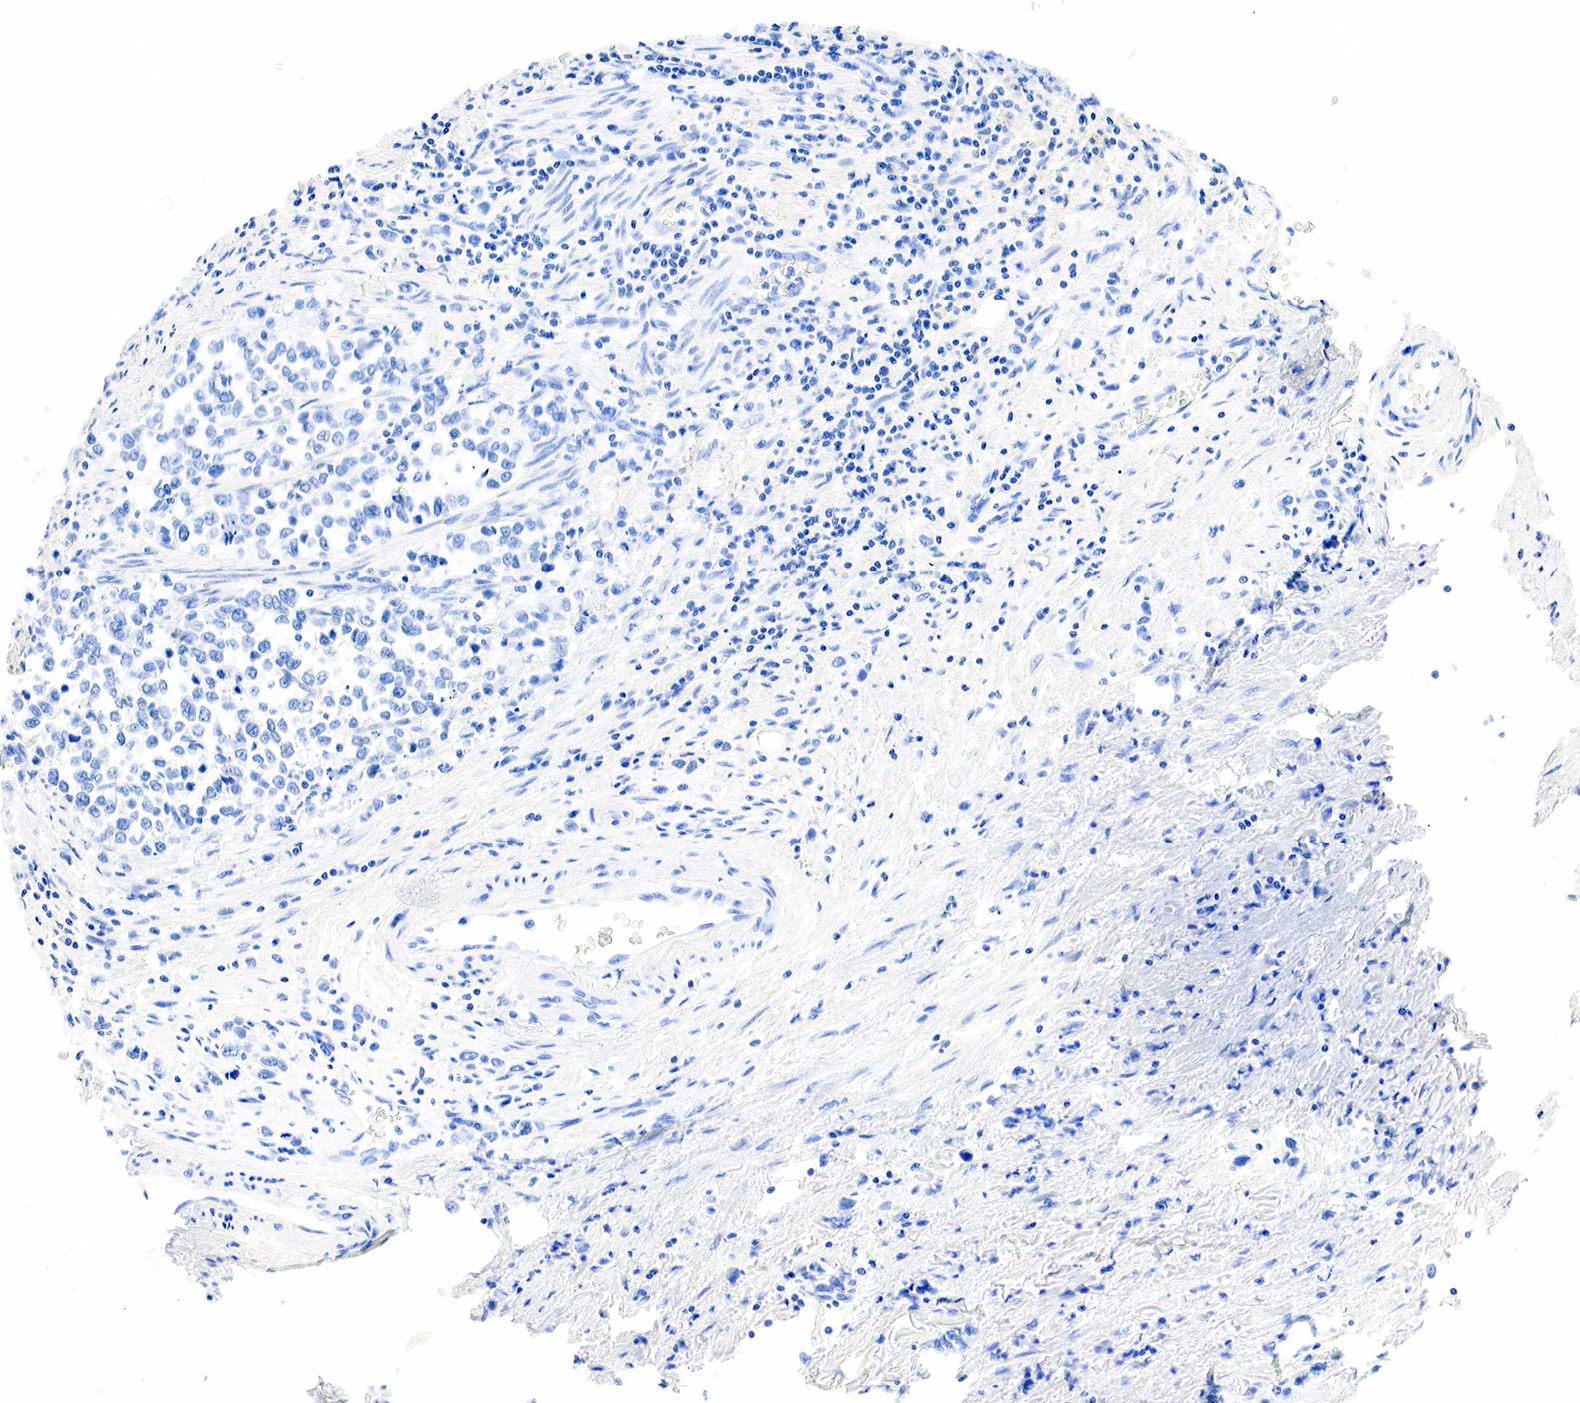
{"staining": {"intensity": "negative", "quantity": "none", "location": "none"}, "tissue": "stomach cancer", "cell_type": "Tumor cells", "image_type": "cancer", "snomed": [{"axis": "morphology", "description": "Adenocarcinoma, NOS"}, {"axis": "topography", "description": "Stomach, upper"}], "caption": "Immunohistochemical staining of human stomach adenocarcinoma displays no significant positivity in tumor cells.", "gene": "PTH", "patient": {"sex": "male", "age": 76}}